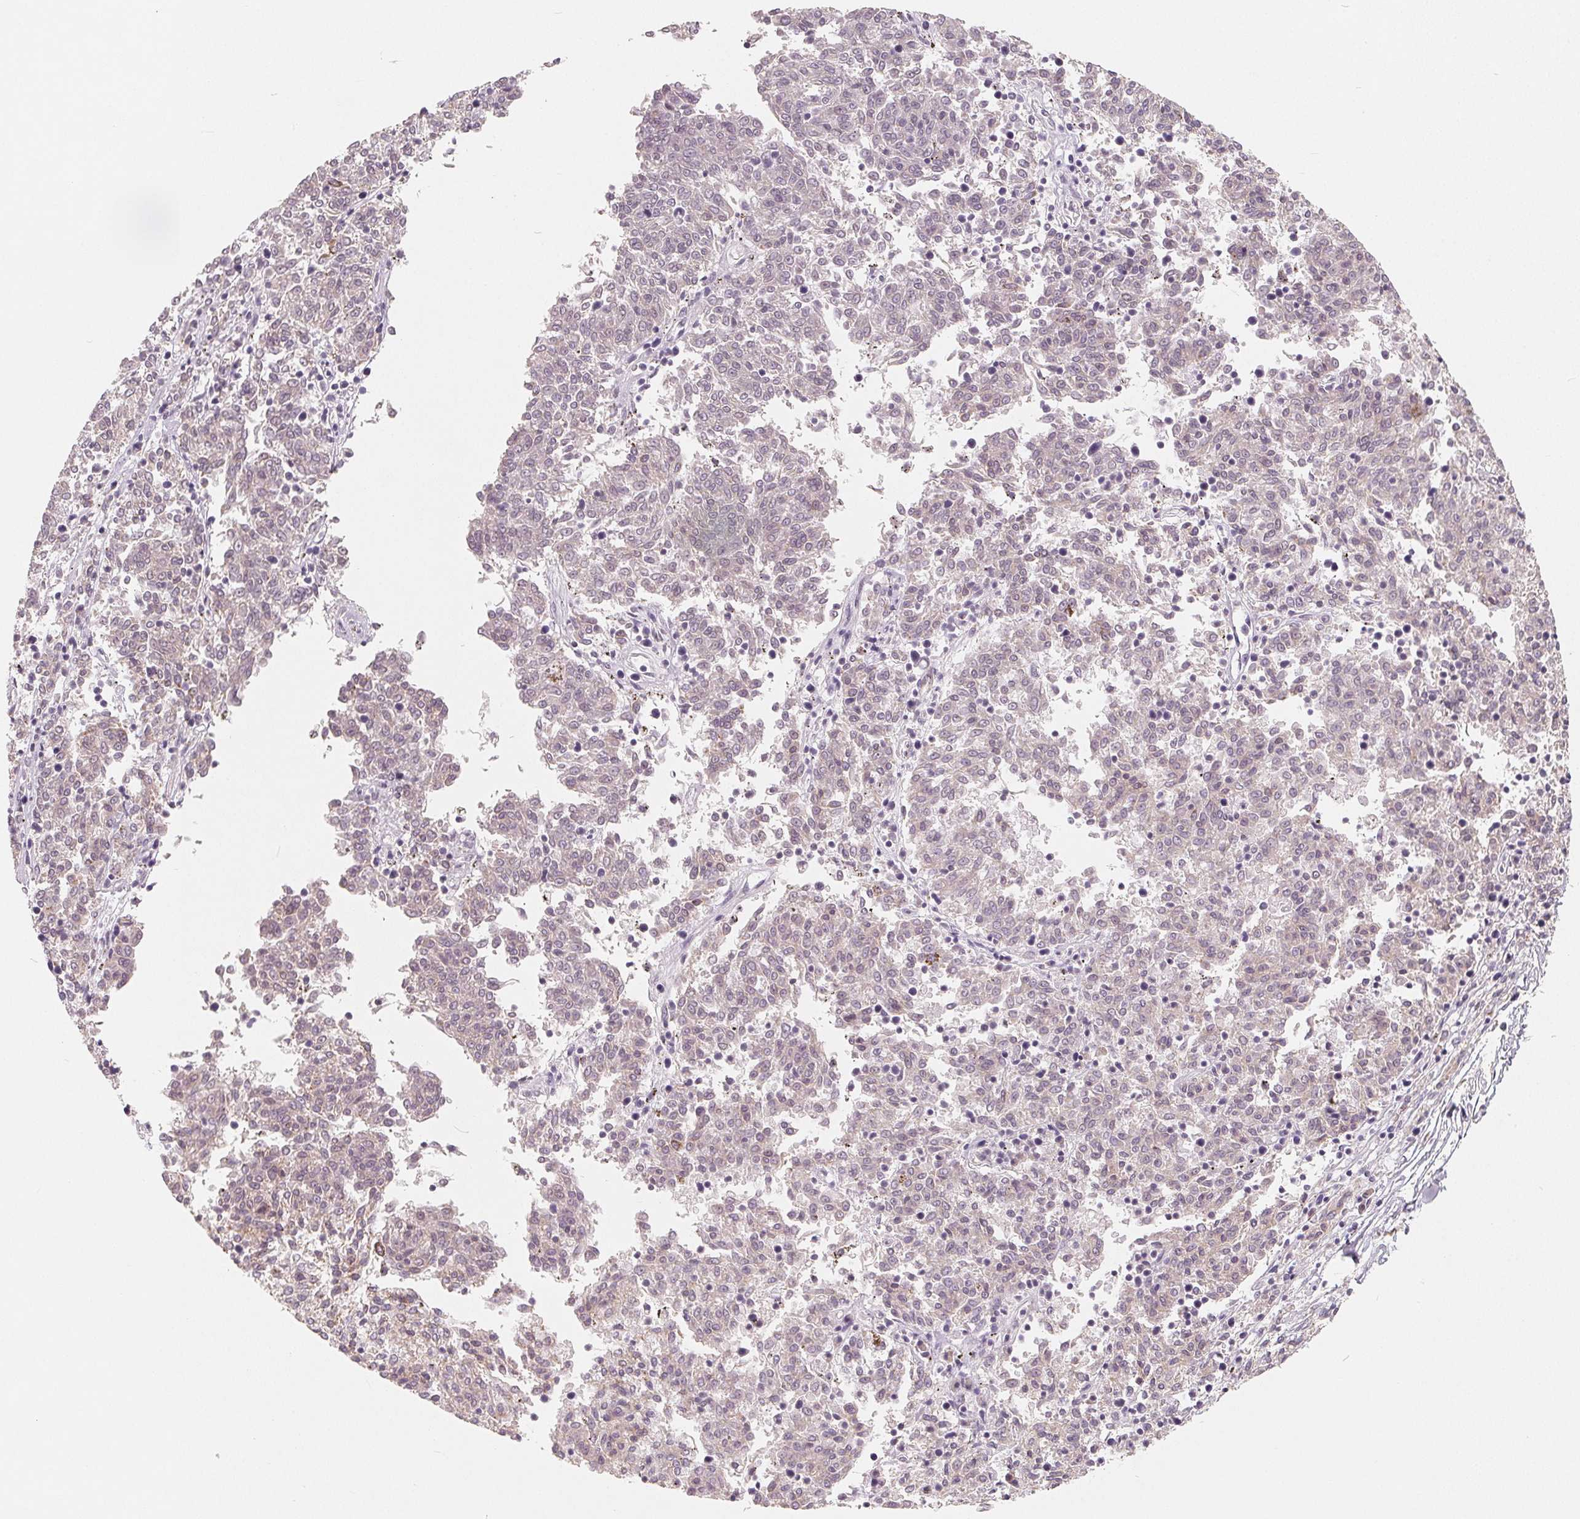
{"staining": {"intensity": "weak", "quantity": "25%-75%", "location": "cytoplasmic/membranous"}, "tissue": "melanoma", "cell_type": "Tumor cells", "image_type": "cancer", "snomed": [{"axis": "morphology", "description": "Malignant melanoma, NOS"}, {"axis": "topography", "description": "Skin"}], "caption": "Tumor cells demonstrate low levels of weak cytoplasmic/membranous positivity in approximately 25%-75% of cells in melanoma.", "gene": "TMSB15B", "patient": {"sex": "female", "age": 72}}